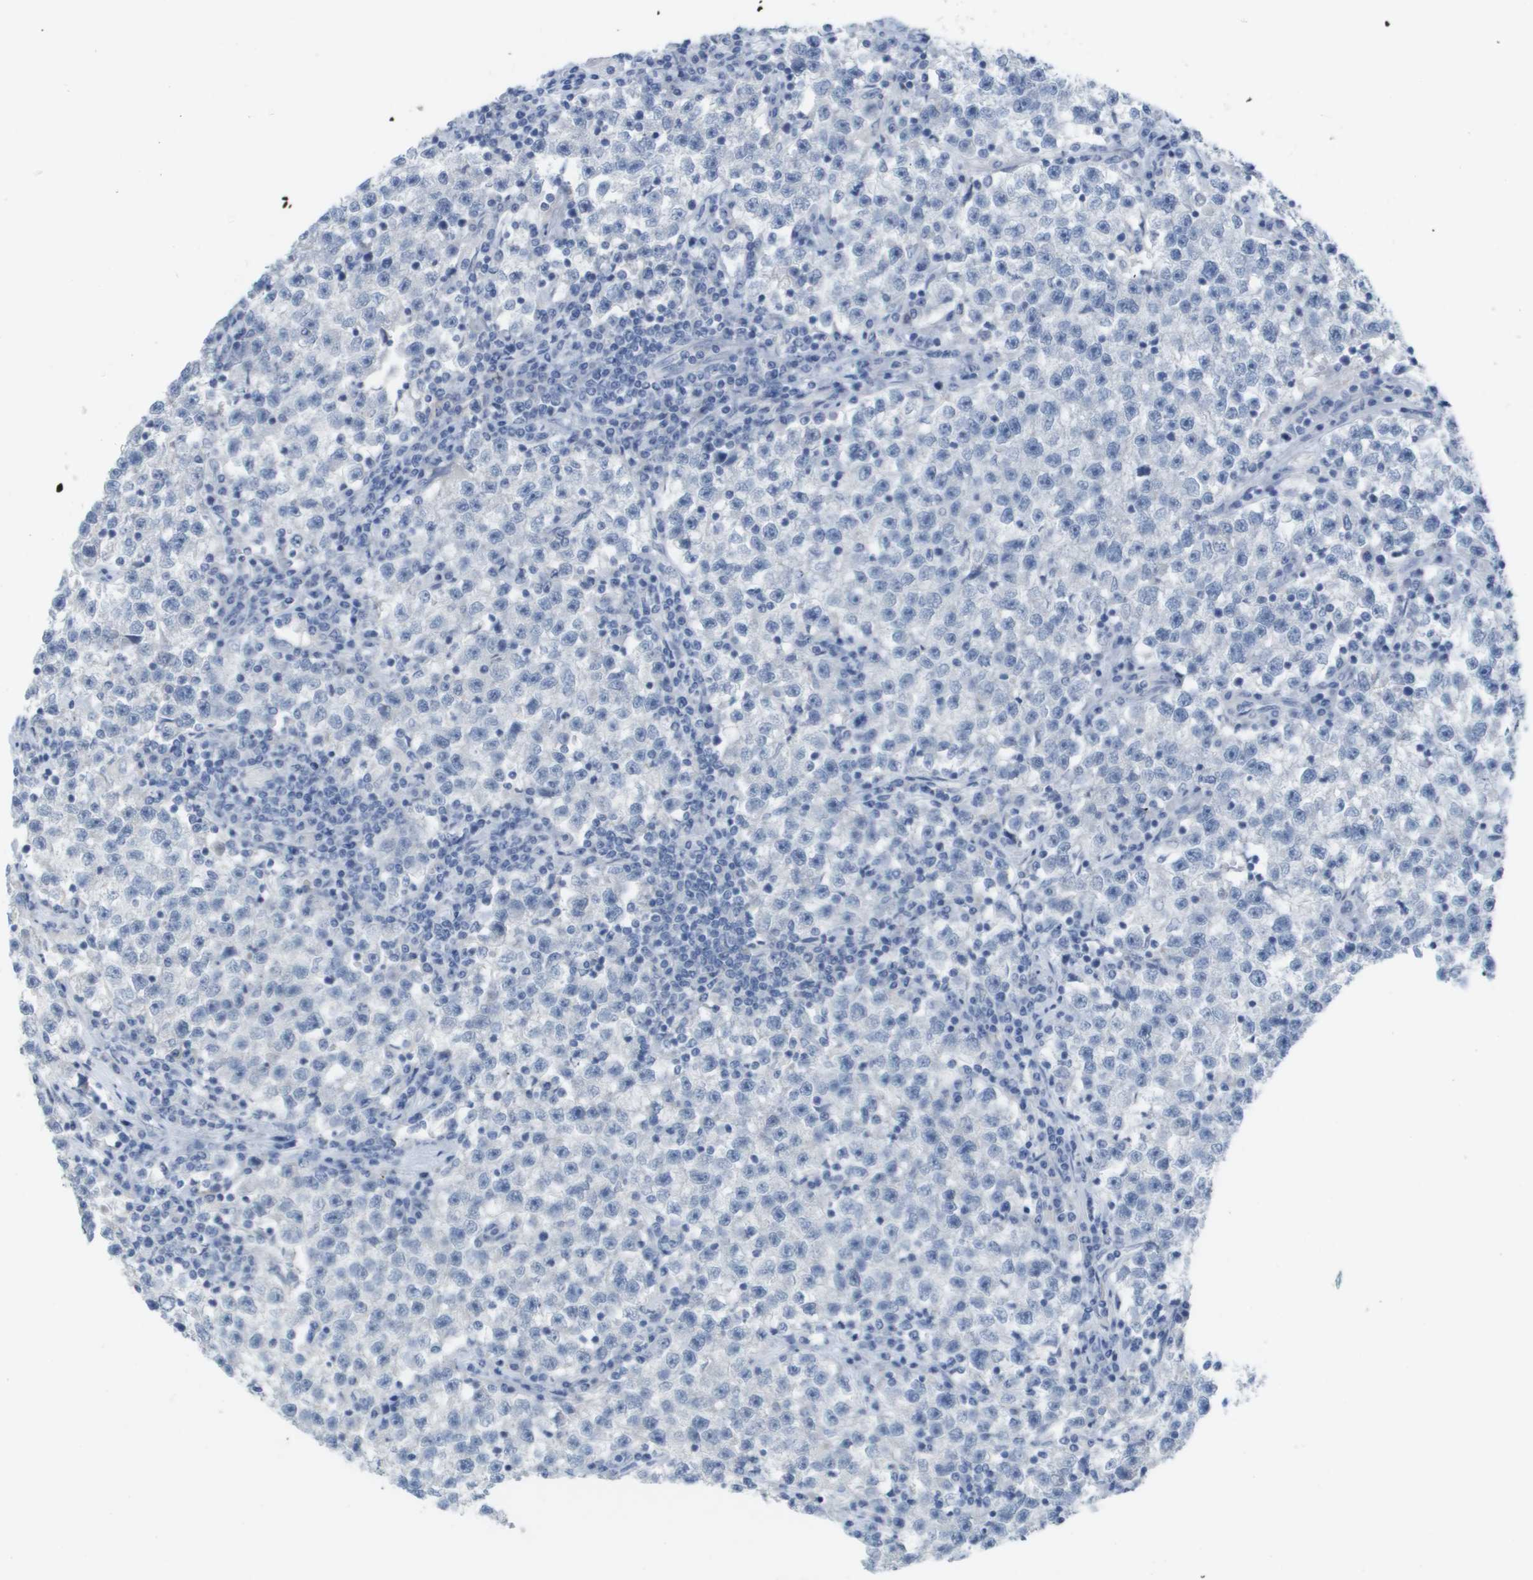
{"staining": {"intensity": "negative", "quantity": "none", "location": "none"}, "tissue": "testis cancer", "cell_type": "Tumor cells", "image_type": "cancer", "snomed": [{"axis": "morphology", "description": "Seminoma, NOS"}, {"axis": "topography", "description": "Testis"}], "caption": "An immunohistochemistry histopathology image of seminoma (testis) is shown. There is no staining in tumor cells of seminoma (testis).", "gene": "PDE4A", "patient": {"sex": "male", "age": 22}}